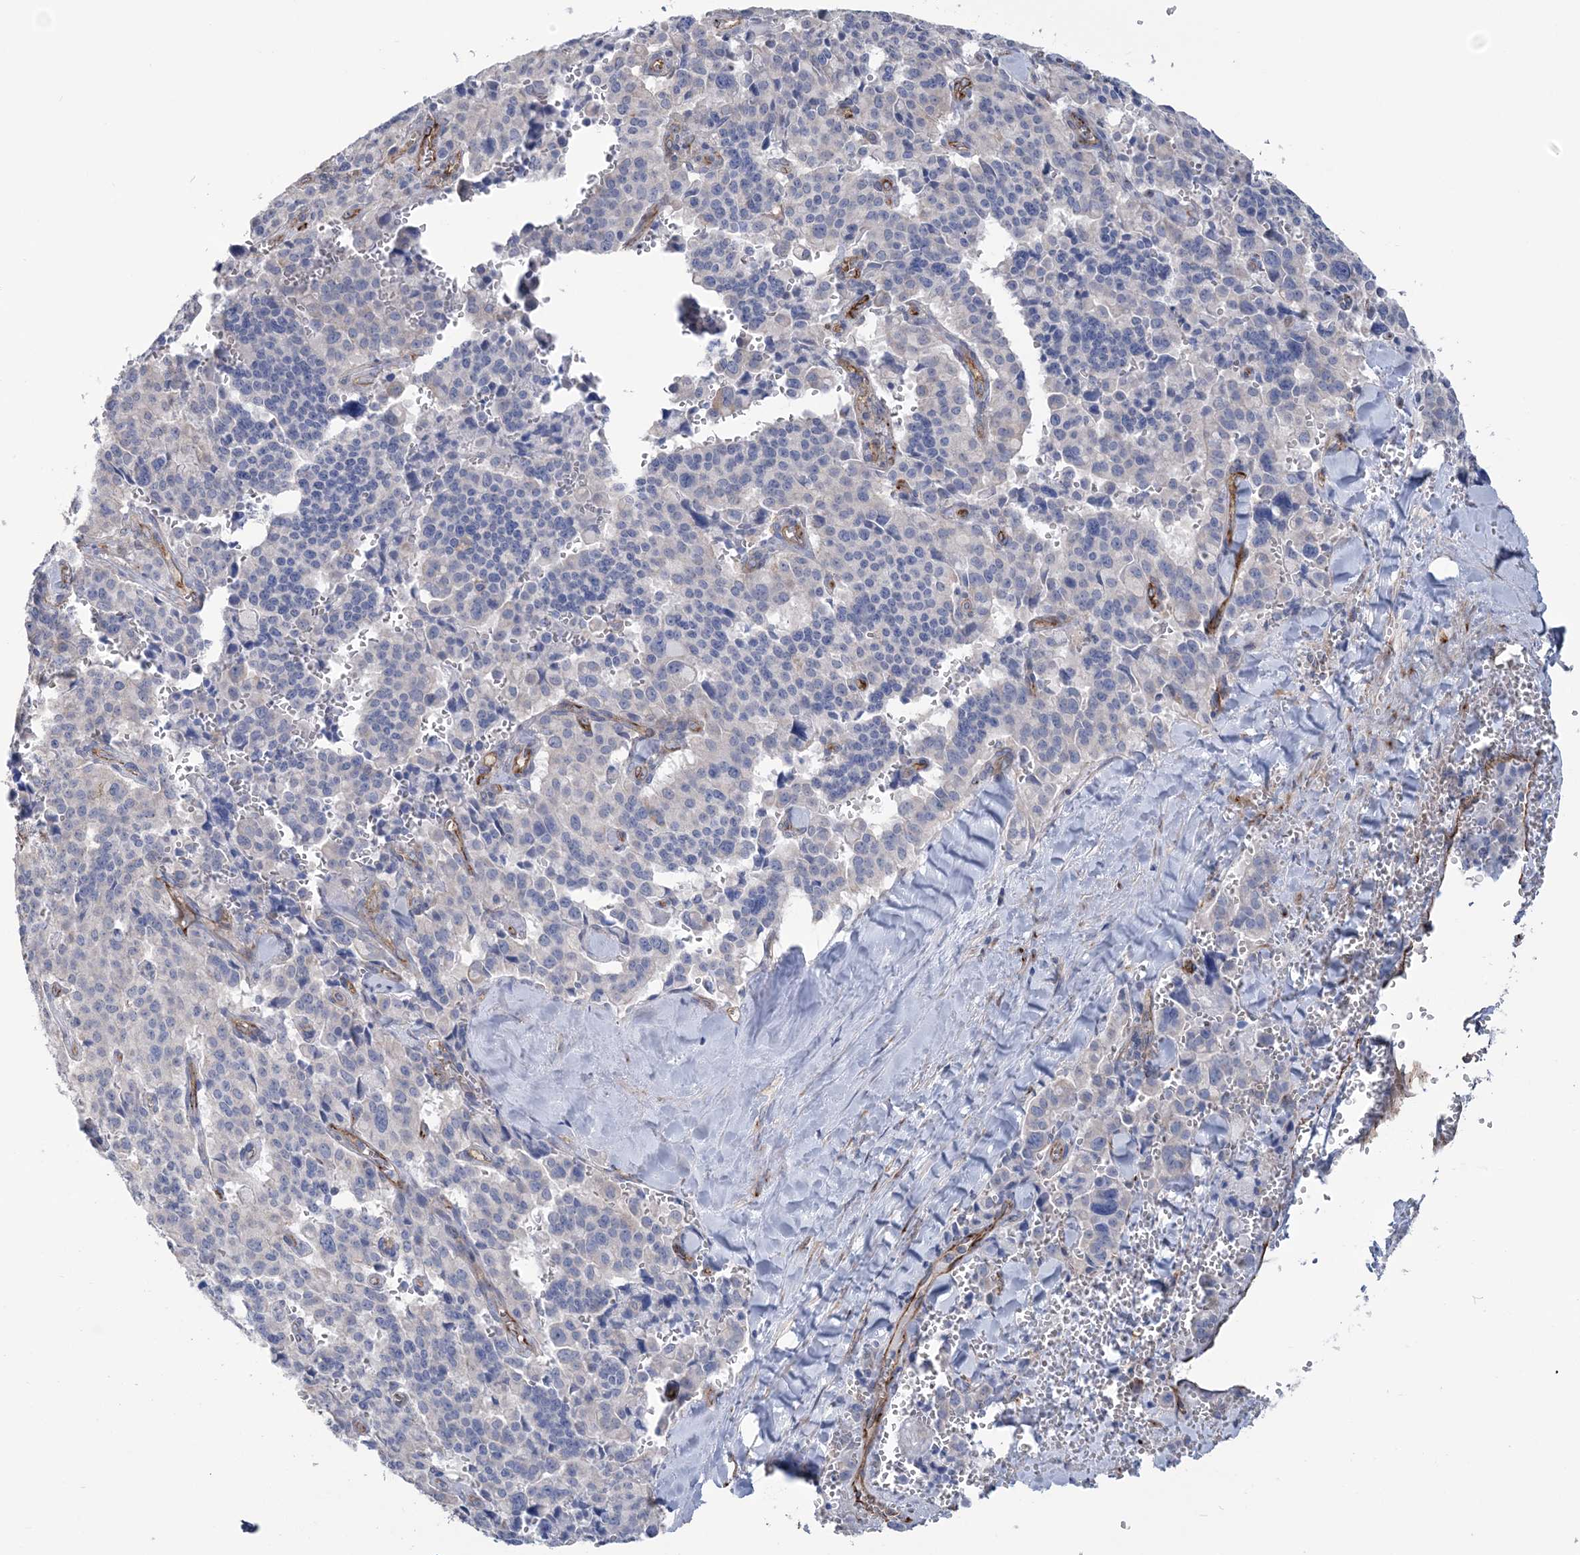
{"staining": {"intensity": "negative", "quantity": "none", "location": "none"}, "tissue": "pancreatic cancer", "cell_type": "Tumor cells", "image_type": "cancer", "snomed": [{"axis": "morphology", "description": "Adenocarcinoma, NOS"}, {"axis": "topography", "description": "Pancreas"}], "caption": "There is no significant expression in tumor cells of pancreatic cancer.", "gene": "RAB11FIP5", "patient": {"sex": "male", "age": 65}}